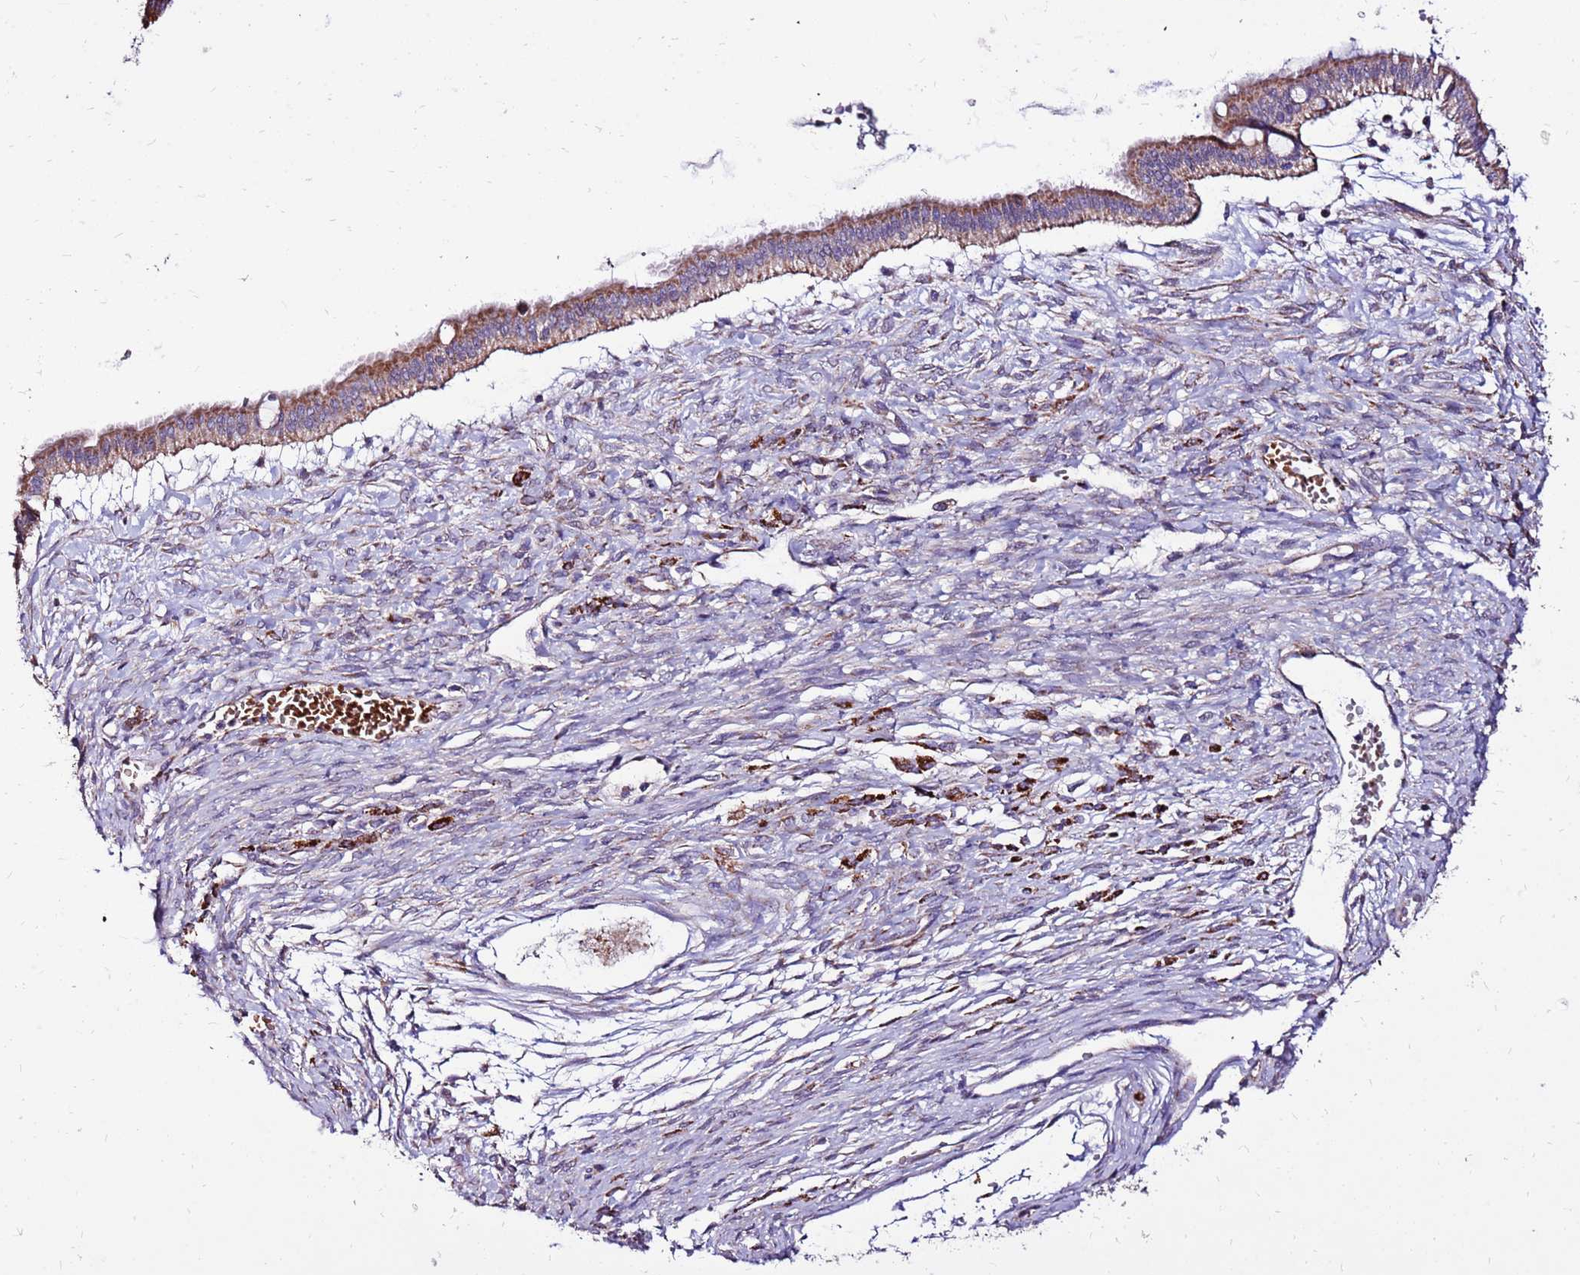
{"staining": {"intensity": "moderate", "quantity": ">75%", "location": "cytoplasmic/membranous"}, "tissue": "ovarian cancer", "cell_type": "Tumor cells", "image_type": "cancer", "snomed": [{"axis": "morphology", "description": "Cystadenocarcinoma, mucinous, NOS"}, {"axis": "topography", "description": "Ovary"}], "caption": "Moderate cytoplasmic/membranous expression for a protein is identified in approximately >75% of tumor cells of ovarian cancer using immunohistochemistry.", "gene": "SPSB3", "patient": {"sex": "female", "age": 73}}